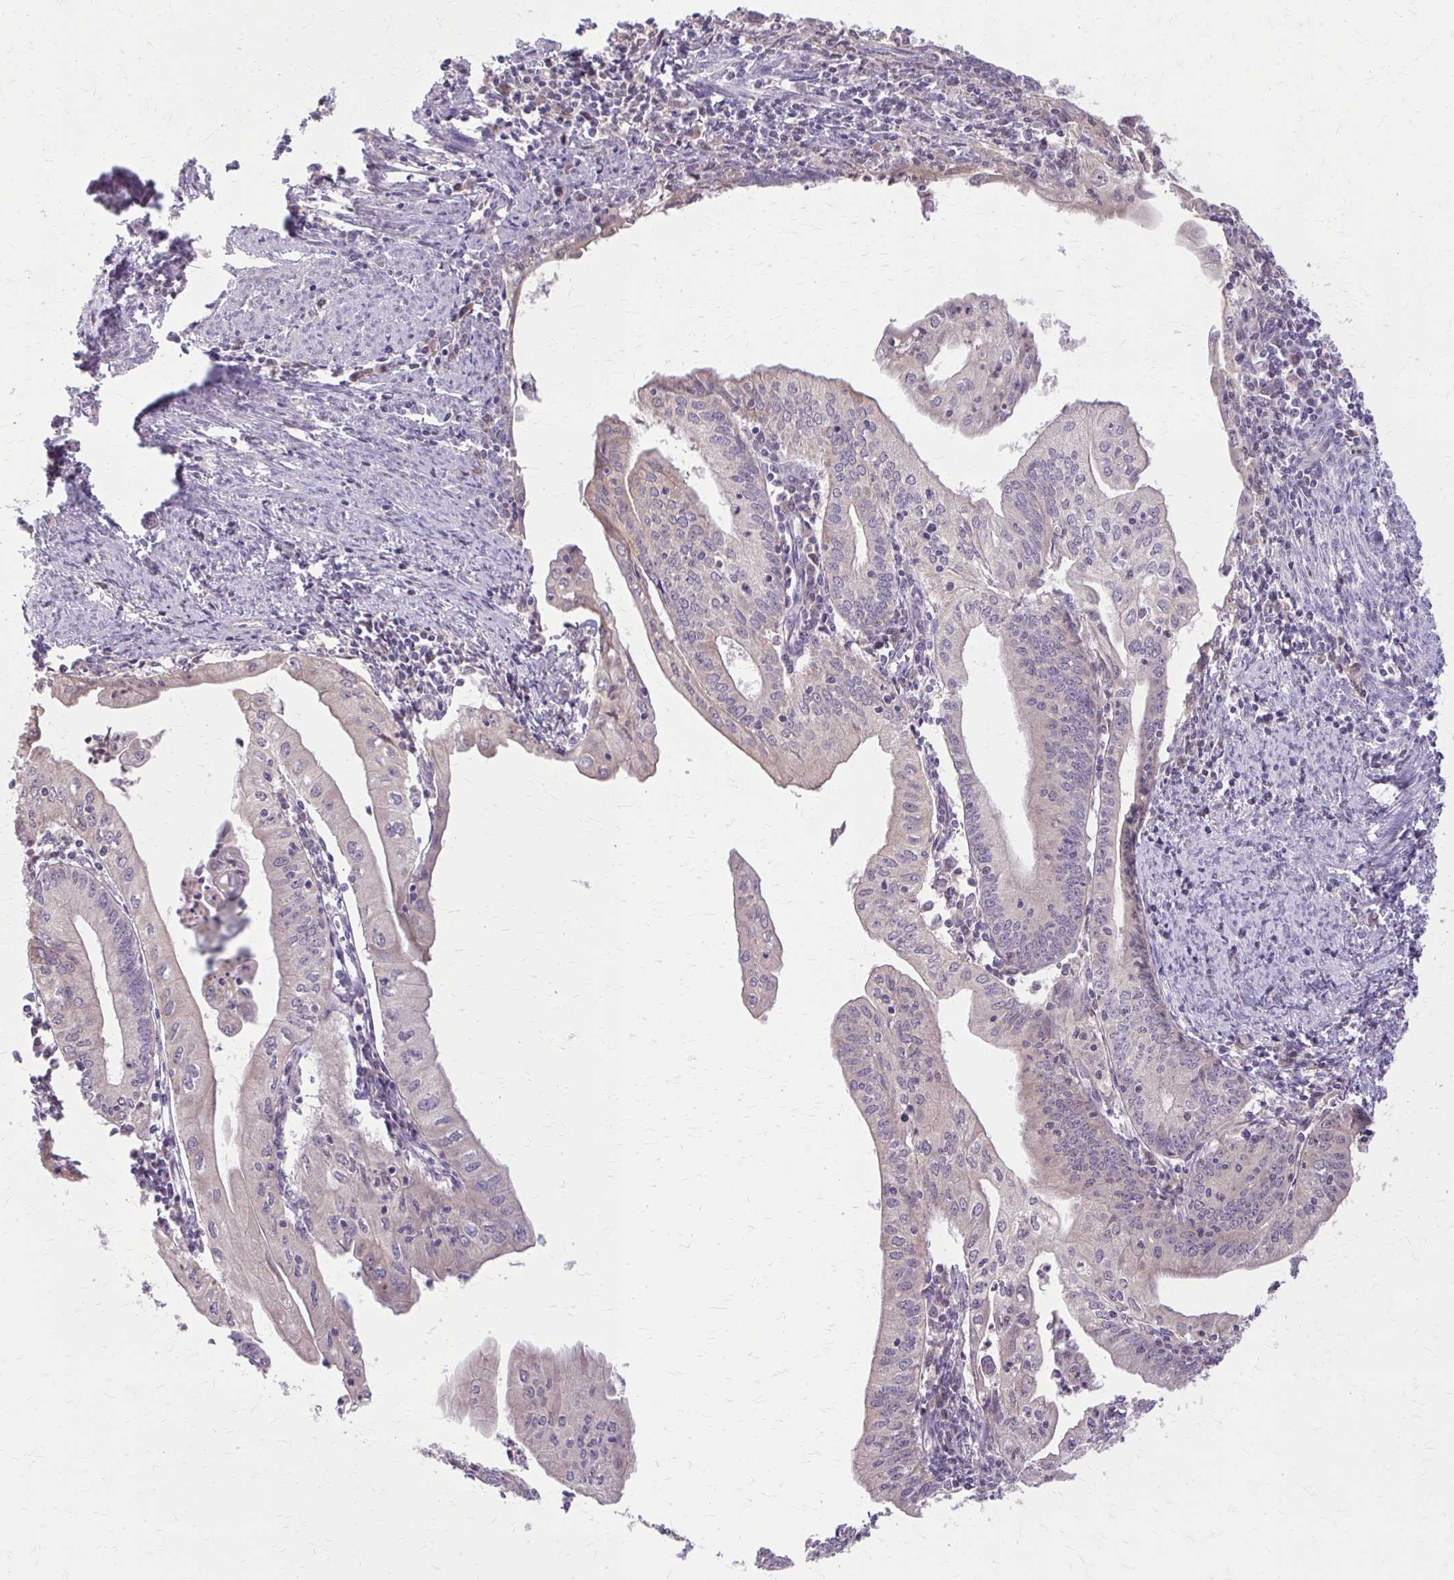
{"staining": {"intensity": "moderate", "quantity": "25%-75%", "location": "cytoplasmic/membranous"}, "tissue": "endometrial cancer", "cell_type": "Tumor cells", "image_type": "cancer", "snomed": [{"axis": "morphology", "description": "Adenocarcinoma, NOS"}, {"axis": "topography", "description": "Endometrium"}], "caption": "Human adenocarcinoma (endometrial) stained with a brown dye shows moderate cytoplasmic/membranous positive positivity in approximately 25%-75% of tumor cells.", "gene": "NRBF2", "patient": {"sex": "female", "age": 60}}